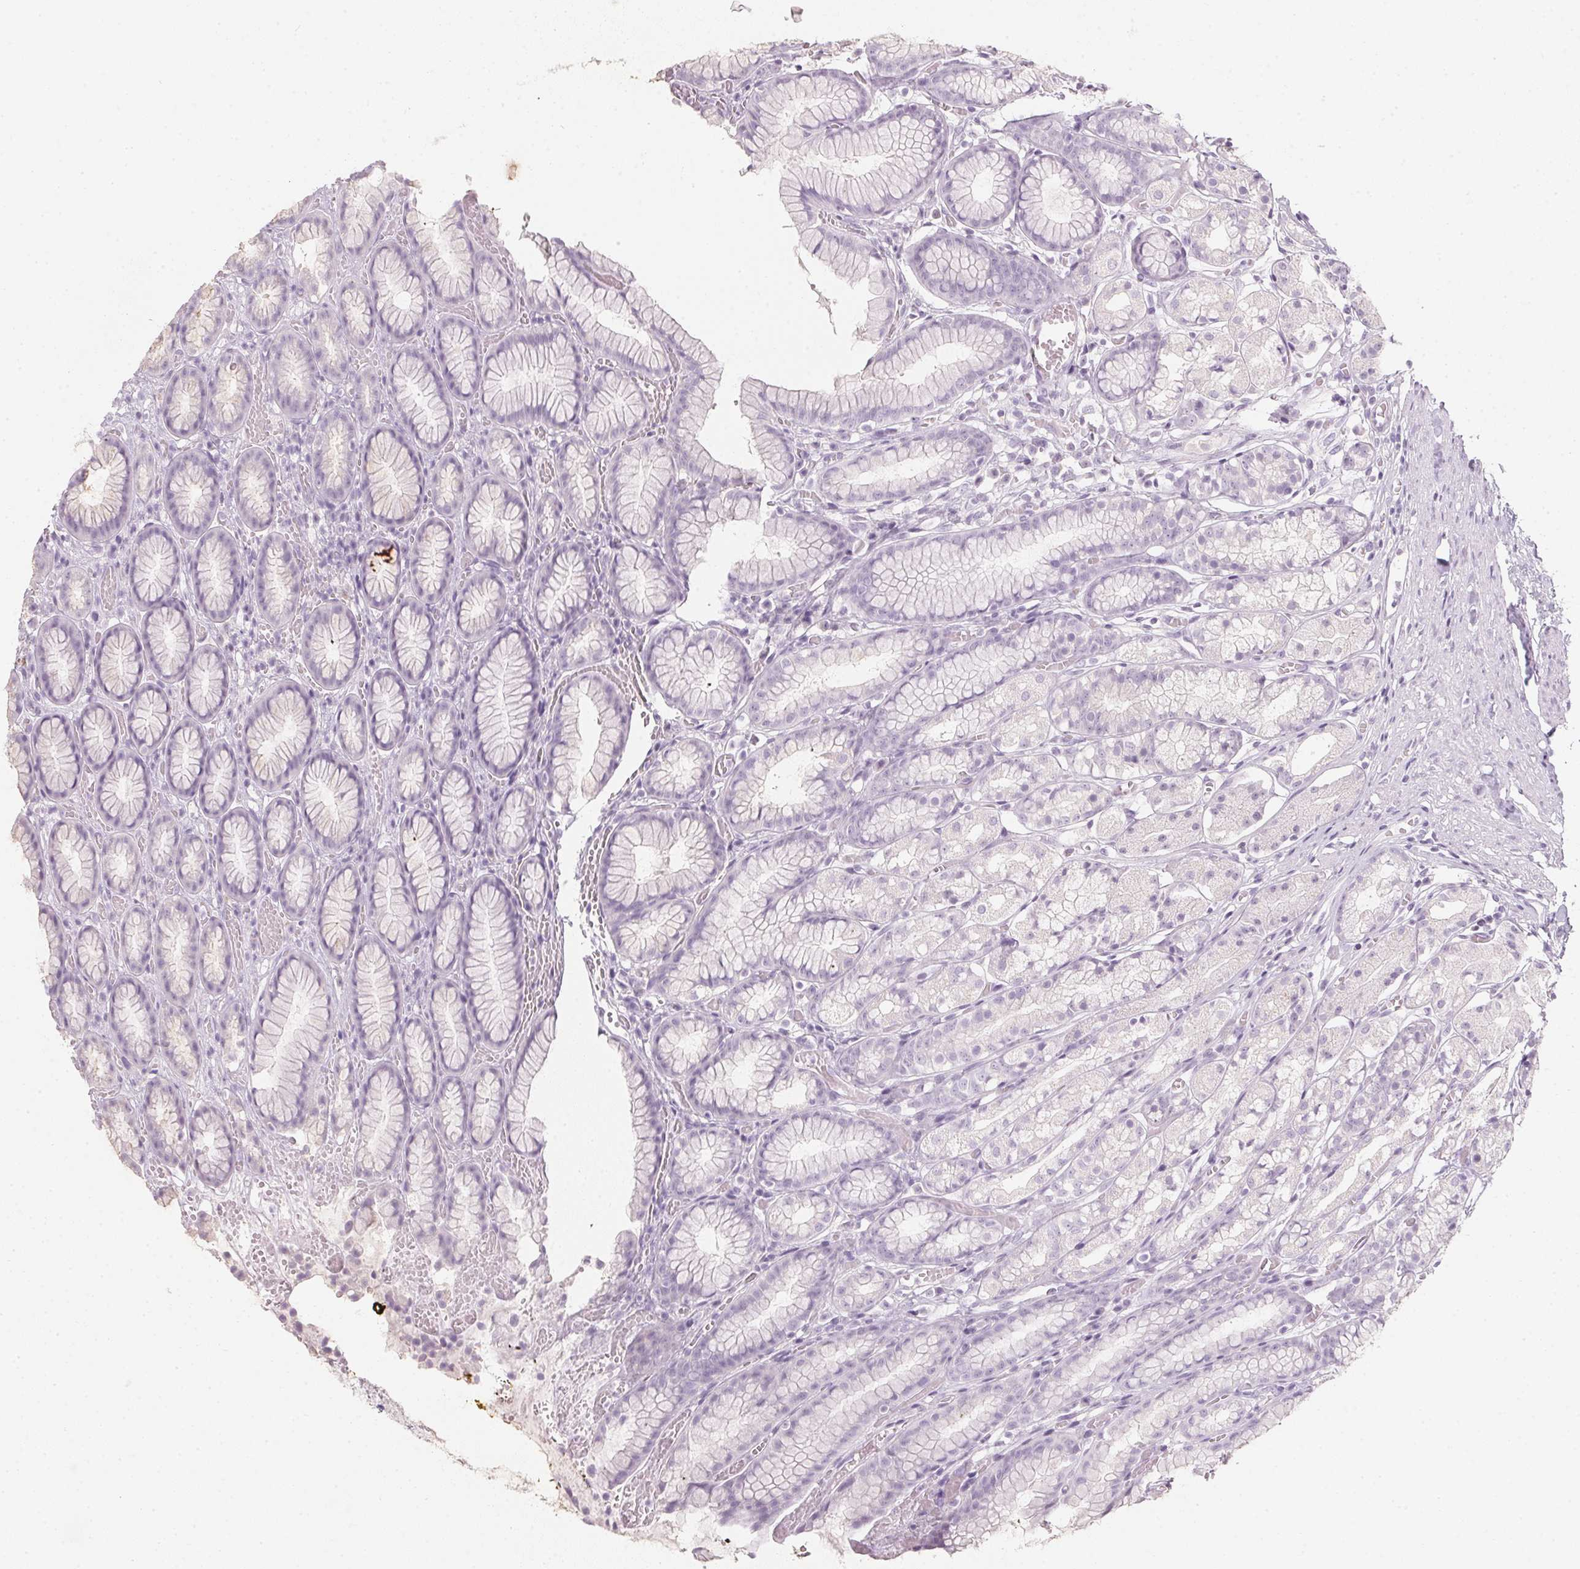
{"staining": {"intensity": "negative", "quantity": "none", "location": "none"}, "tissue": "stomach", "cell_type": "Glandular cells", "image_type": "normal", "snomed": [{"axis": "morphology", "description": "Normal tissue, NOS"}, {"axis": "topography", "description": "Smooth muscle"}, {"axis": "topography", "description": "Stomach"}], "caption": "An immunohistochemistry micrograph of unremarkable stomach is shown. There is no staining in glandular cells of stomach.", "gene": "TMEM72", "patient": {"sex": "male", "age": 70}}